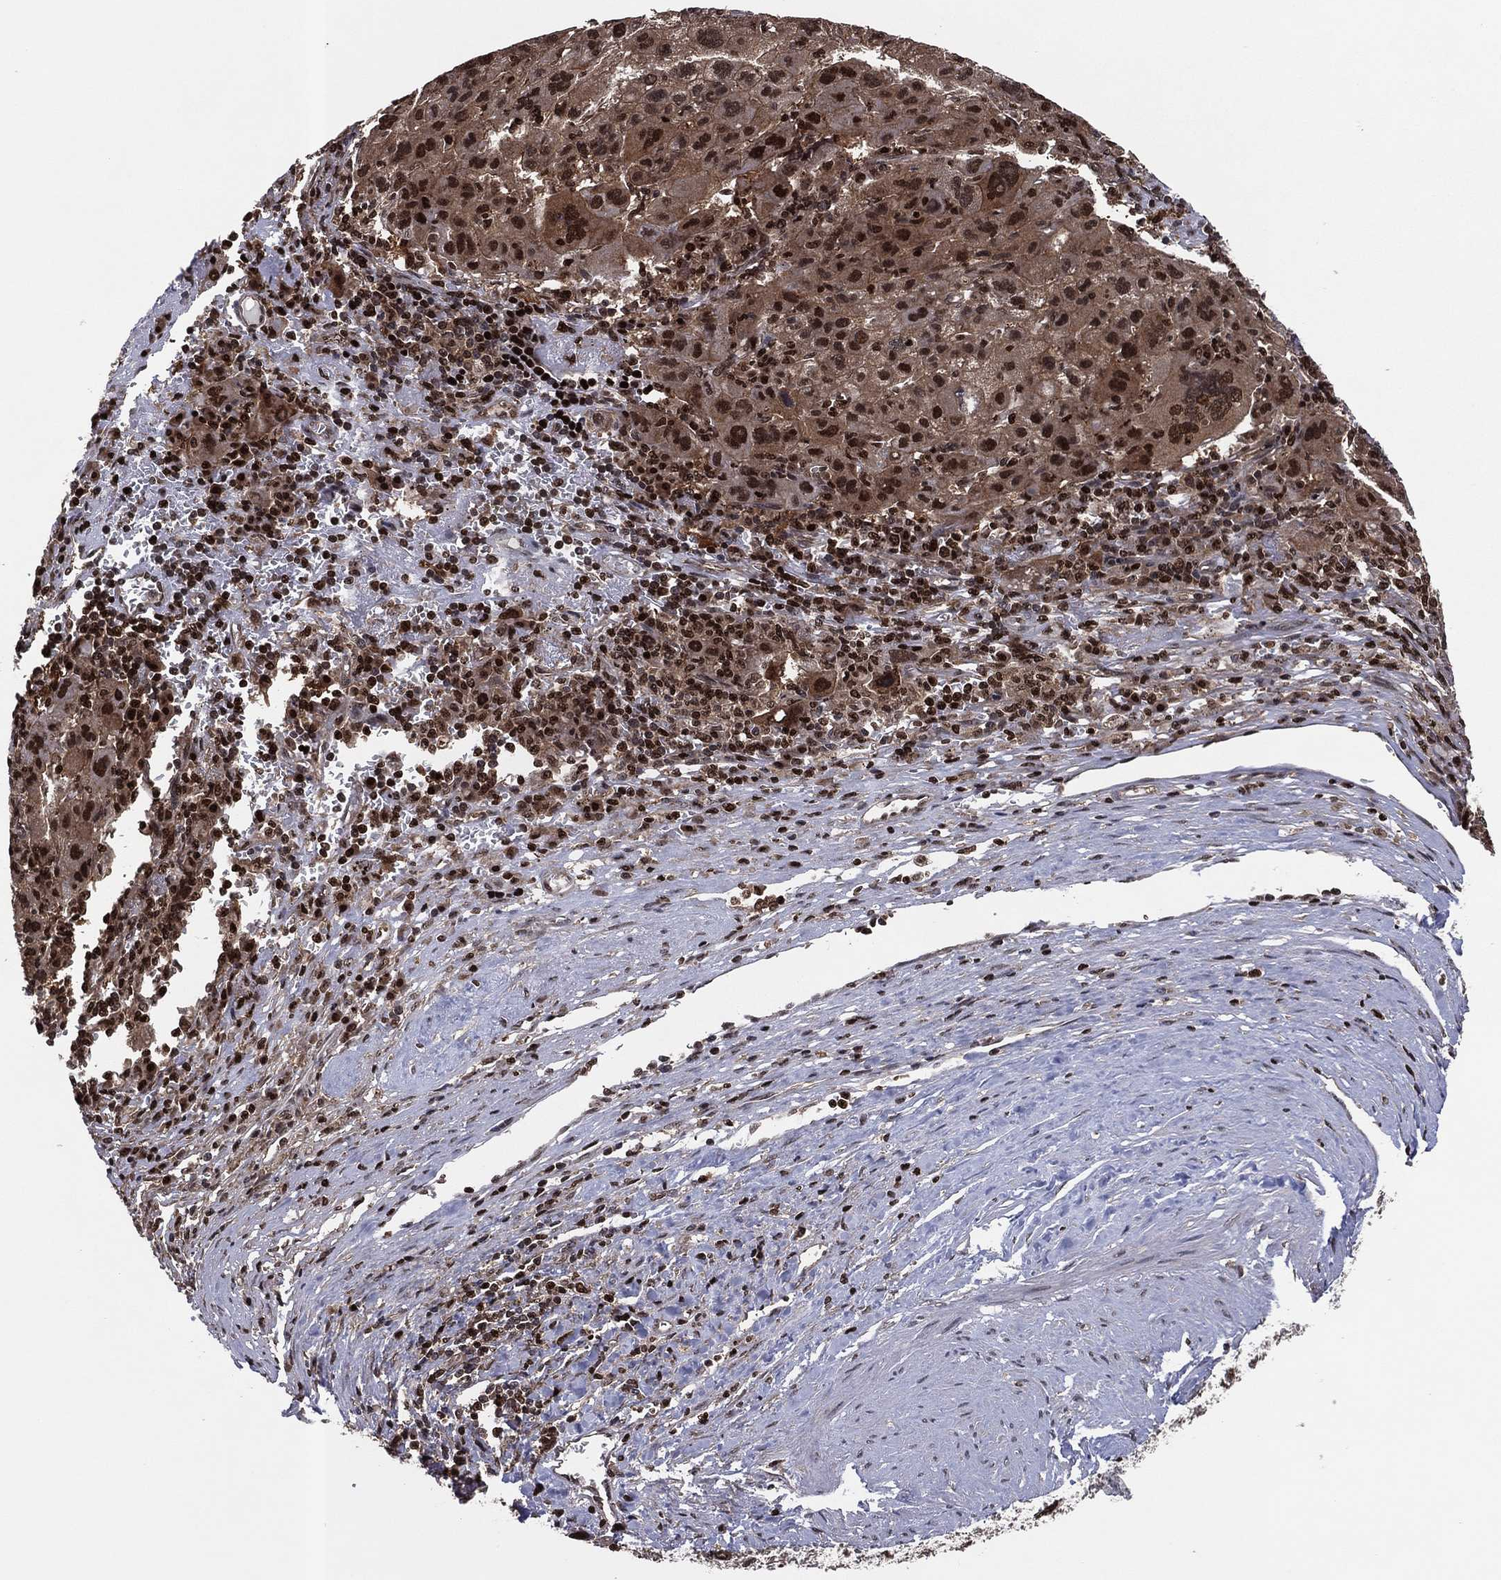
{"staining": {"intensity": "strong", "quantity": "25%-75%", "location": "cytoplasmic/membranous,nuclear"}, "tissue": "liver cancer", "cell_type": "Tumor cells", "image_type": "cancer", "snomed": [{"axis": "morphology", "description": "Carcinoma, Hepatocellular, NOS"}, {"axis": "topography", "description": "Liver"}], "caption": "DAB (3,3'-diaminobenzidine) immunohistochemical staining of liver cancer (hepatocellular carcinoma) demonstrates strong cytoplasmic/membranous and nuclear protein expression in approximately 25%-75% of tumor cells.", "gene": "PSMA1", "patient": {"sex": "female", "age": 77}}